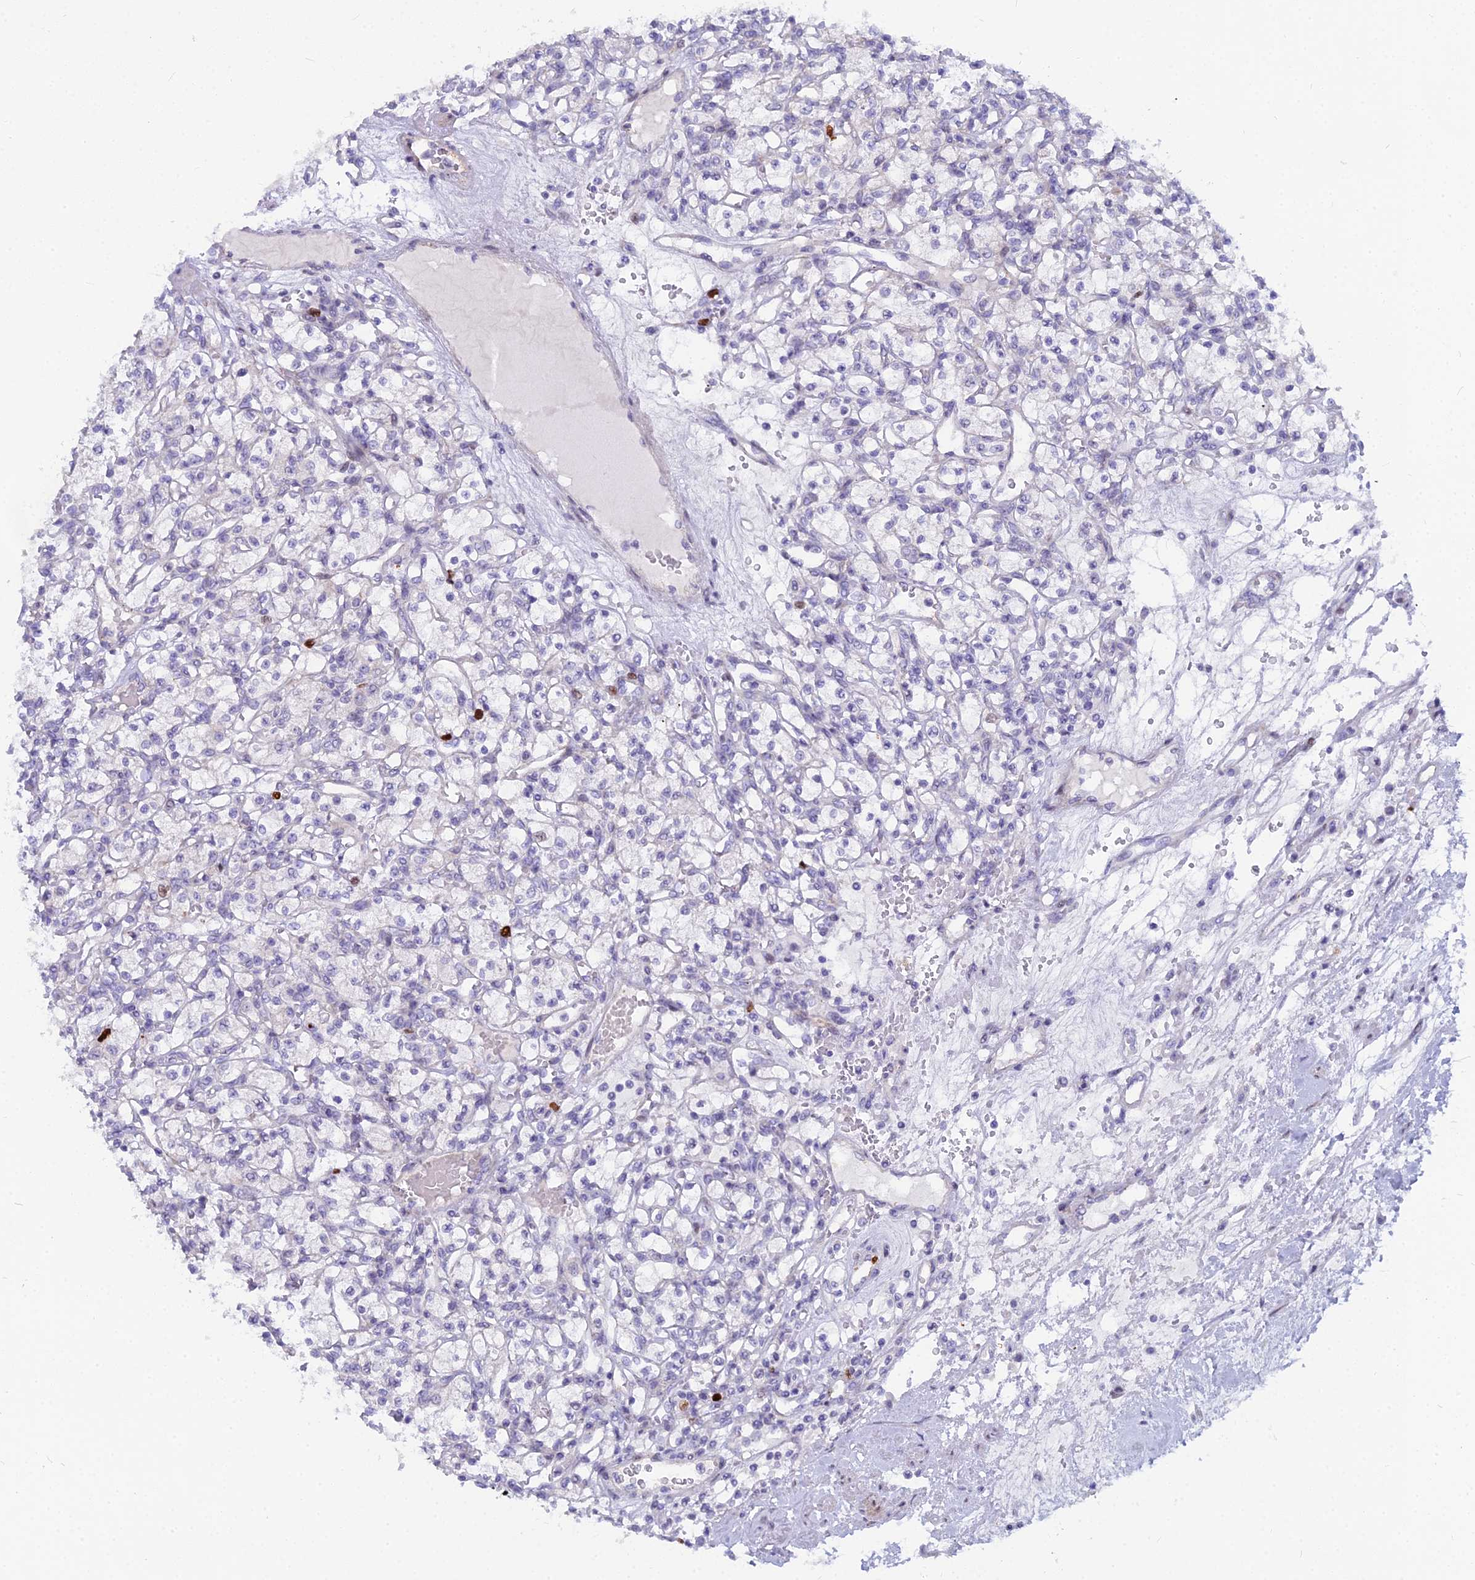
{"staining": {"intensity": "negative", "quantity": "none", "location": "none"}, "tissue": "renal cancer", "cell_type": "Tumor cells", "image_type": "cancer", "snomed": [{"axis": "morphology", "description": "Adenocarcinoma, NOS"}, {"axis": "topography", "description": "Kidney"}], "caption": "Immunohistochemistry (IHC) image of neoplastic tissue: human renal cancer stained with DAB displays no significant protein expression in tumor cells. The staining is performed using DAB brown chromogen with nuclei counter-stained in using hematoxylin.", "gene": "NUSAP1", "patient": {"sex": "female", "age": 59}}